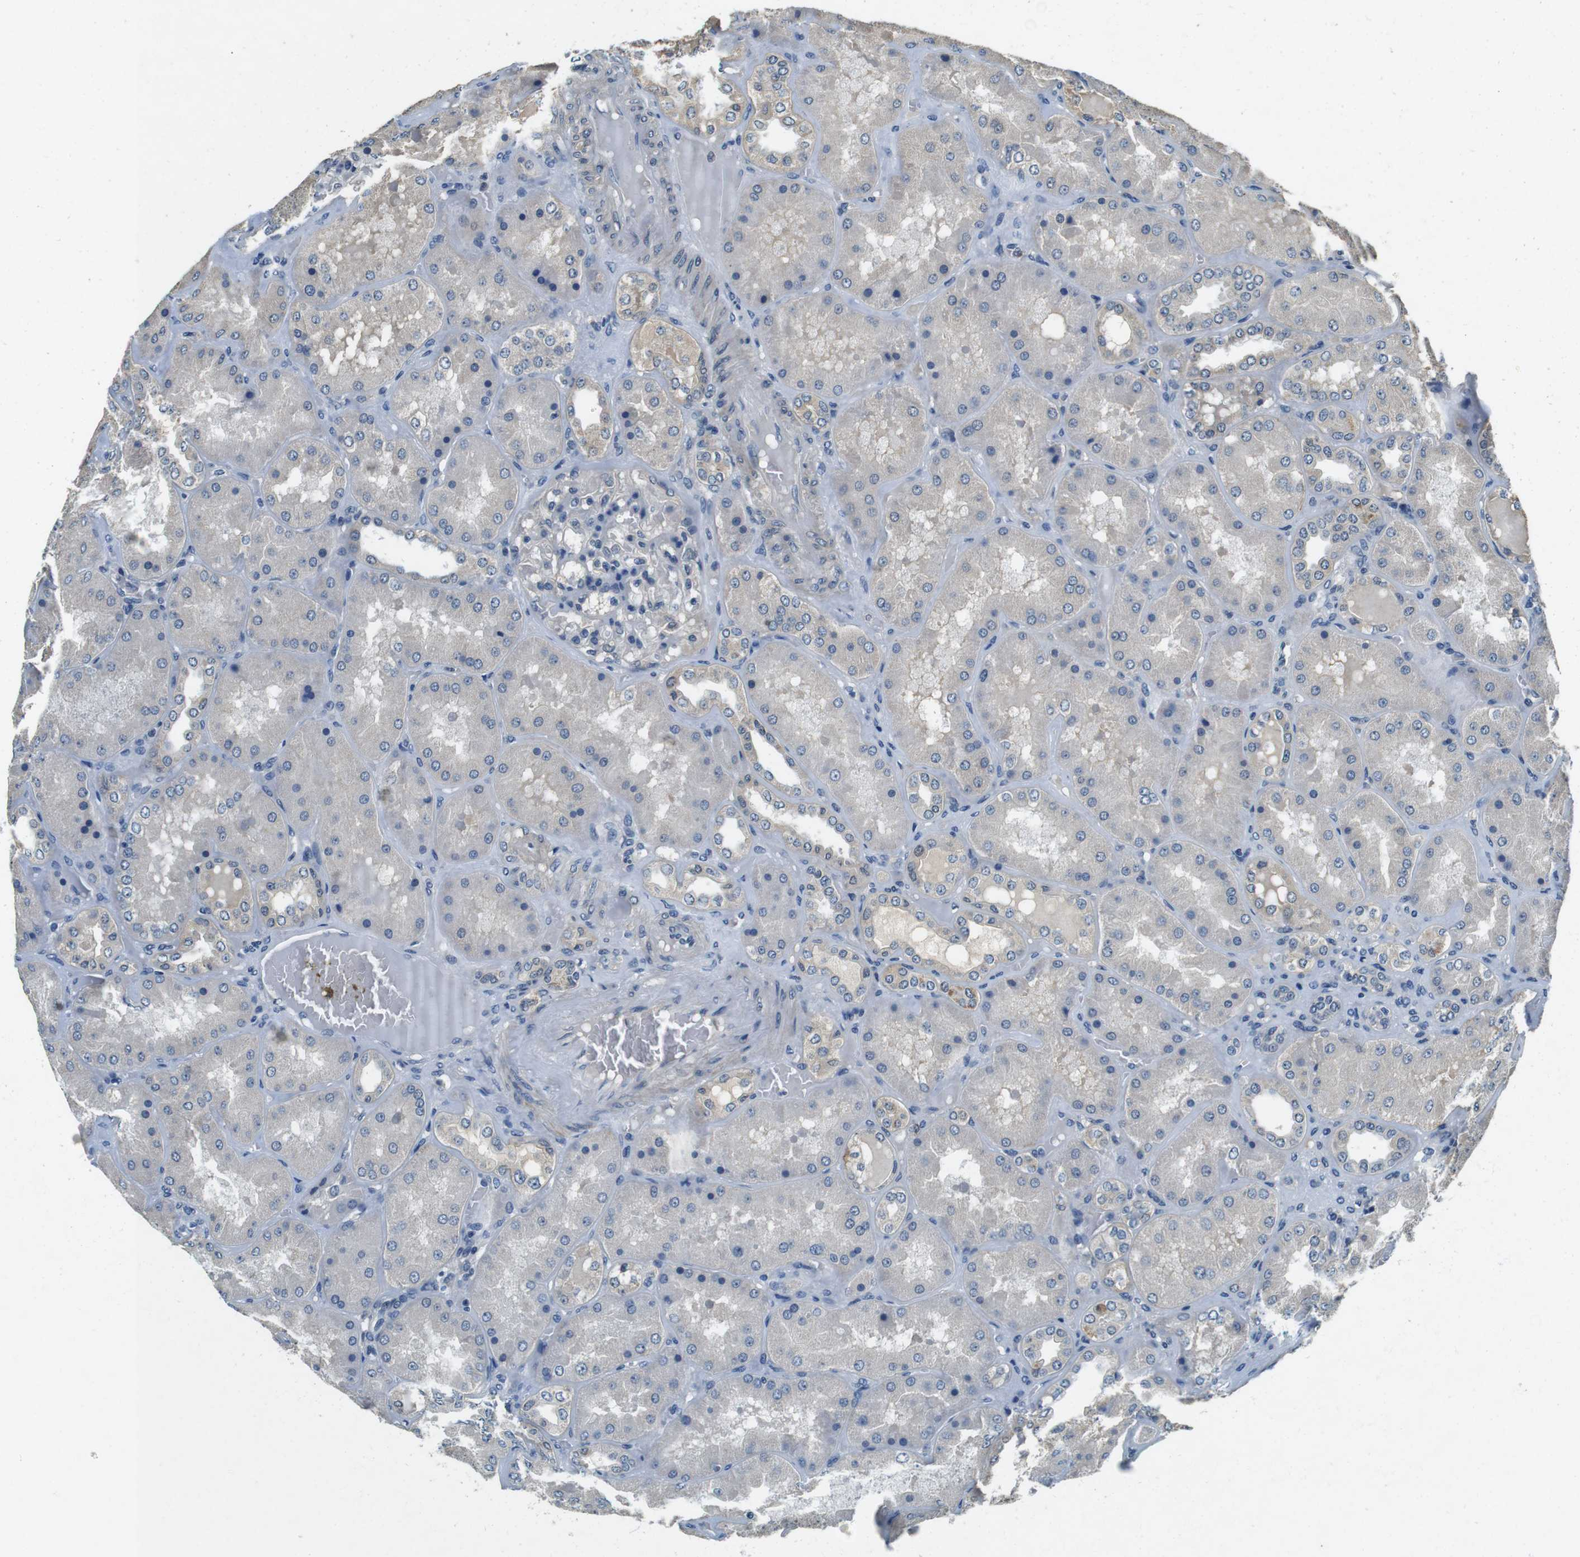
{"staining": {"intensity": "negative", "quantity": "none", "location": "none"}, "tissue": "kidney", "cell_type": "Cells in glomeruli", "image_type": "normal", "snomed": [{"axis": "morphology", "description": "Normal tissue, NOS"}, {"axis": "topography", "description": "Kidney"}], "caption": "There is no significant staining in cells in glomeruli of kidney. The staining was performed using DAB to visualize the protein expression in brown, while the nuclei were stained in blue with hematoxylin (Magnification: 20x).", "gene": "DTNA", "patient": {"sex": "female", "age": 56}}